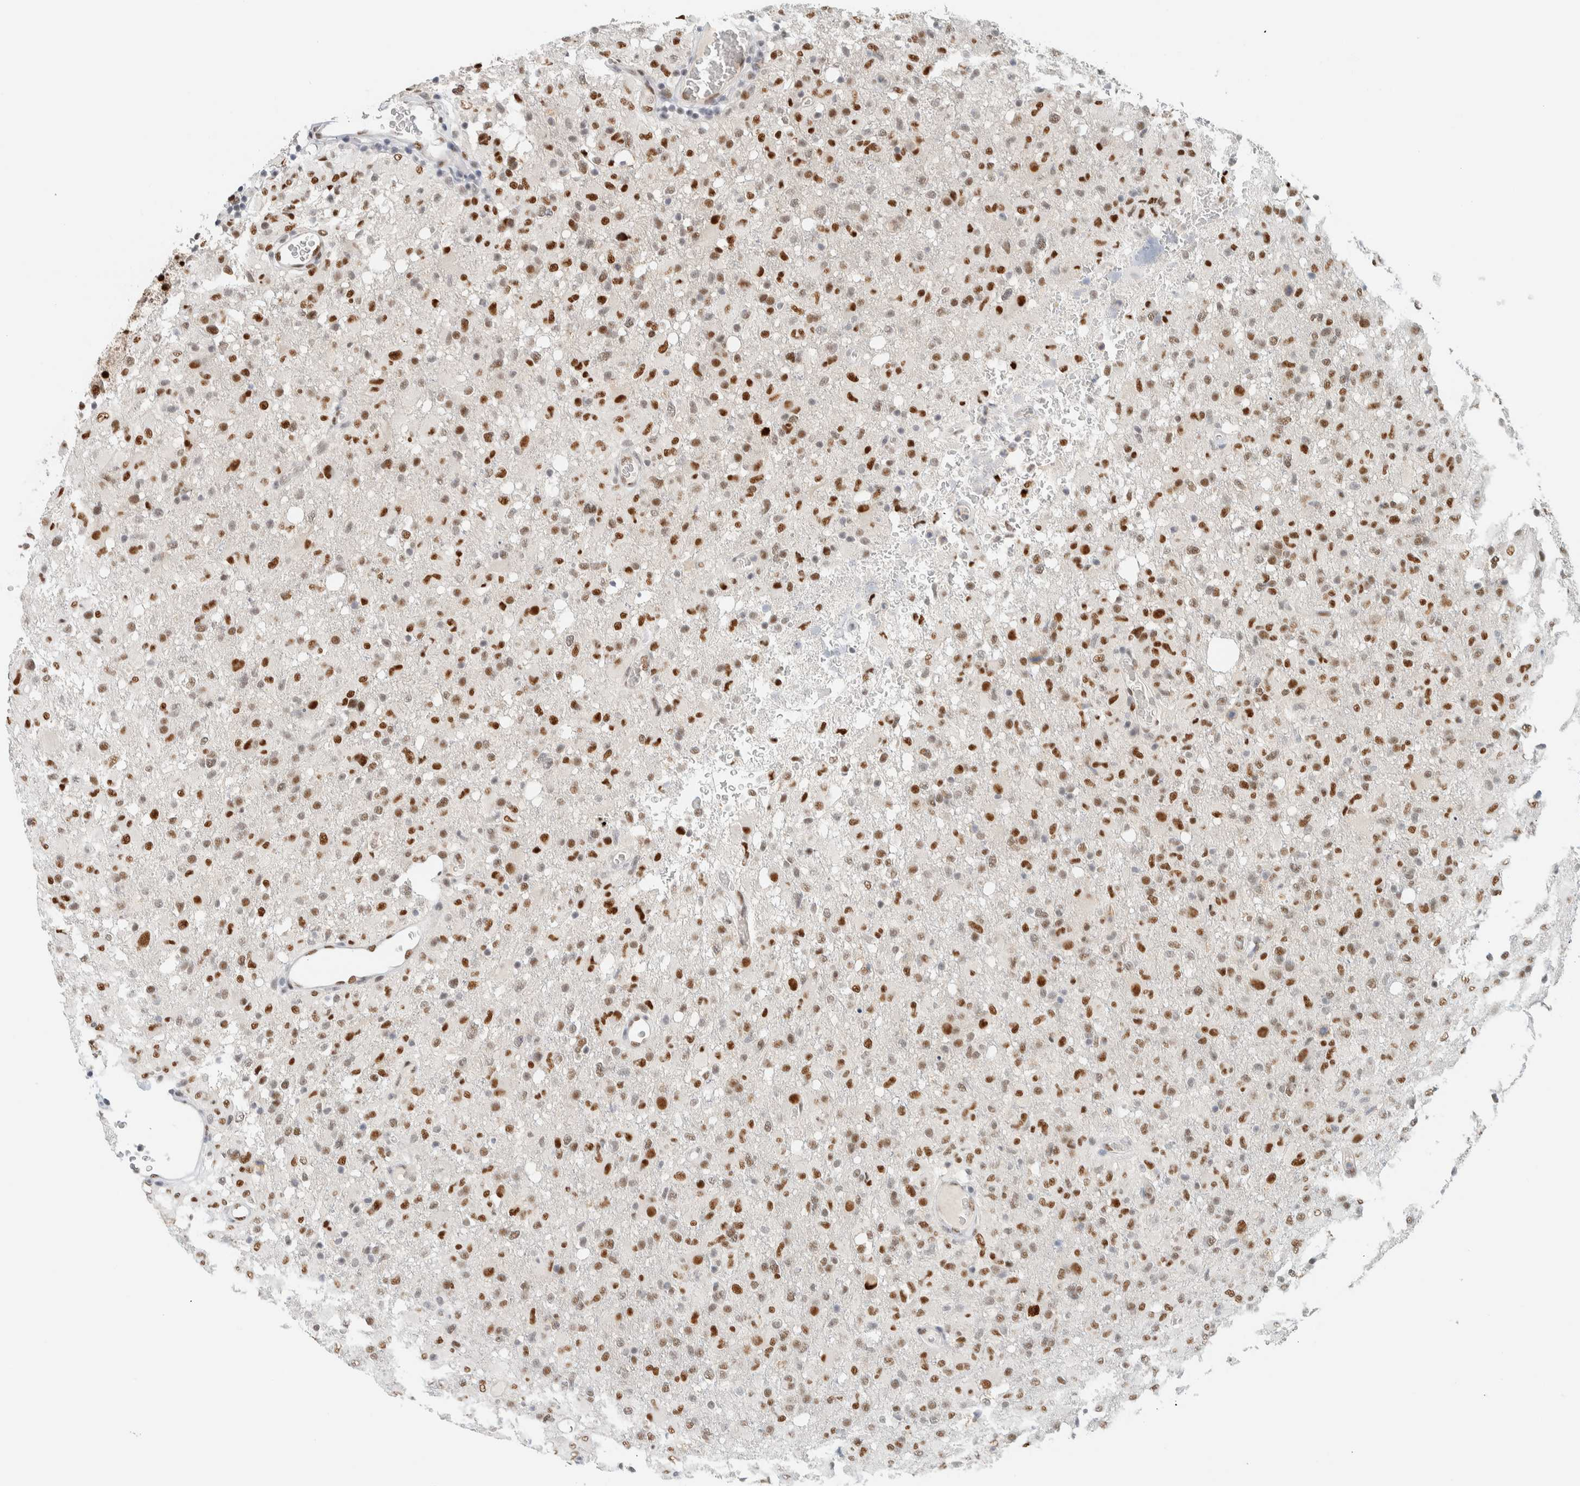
{"staining": {"intensity": "strong", "quantity": ">75%", "location": "nuclear"}, "tissue": "glioma", "cell_type": "Tumor cells", "image_type": "cancer", "snomed": [{"axis": "morphology", "description": "Glioma, malignant, High grade"}, {"axis": "topography", "description": "Brain"}], "caption": "Protein staining by immunohistochemistry exhibits strong nuclear expression in about >75% of tumor cells in malignant high-grade glioma.", "gene": "ZNF683", "patient": {"sex": "female", "age": 57}}